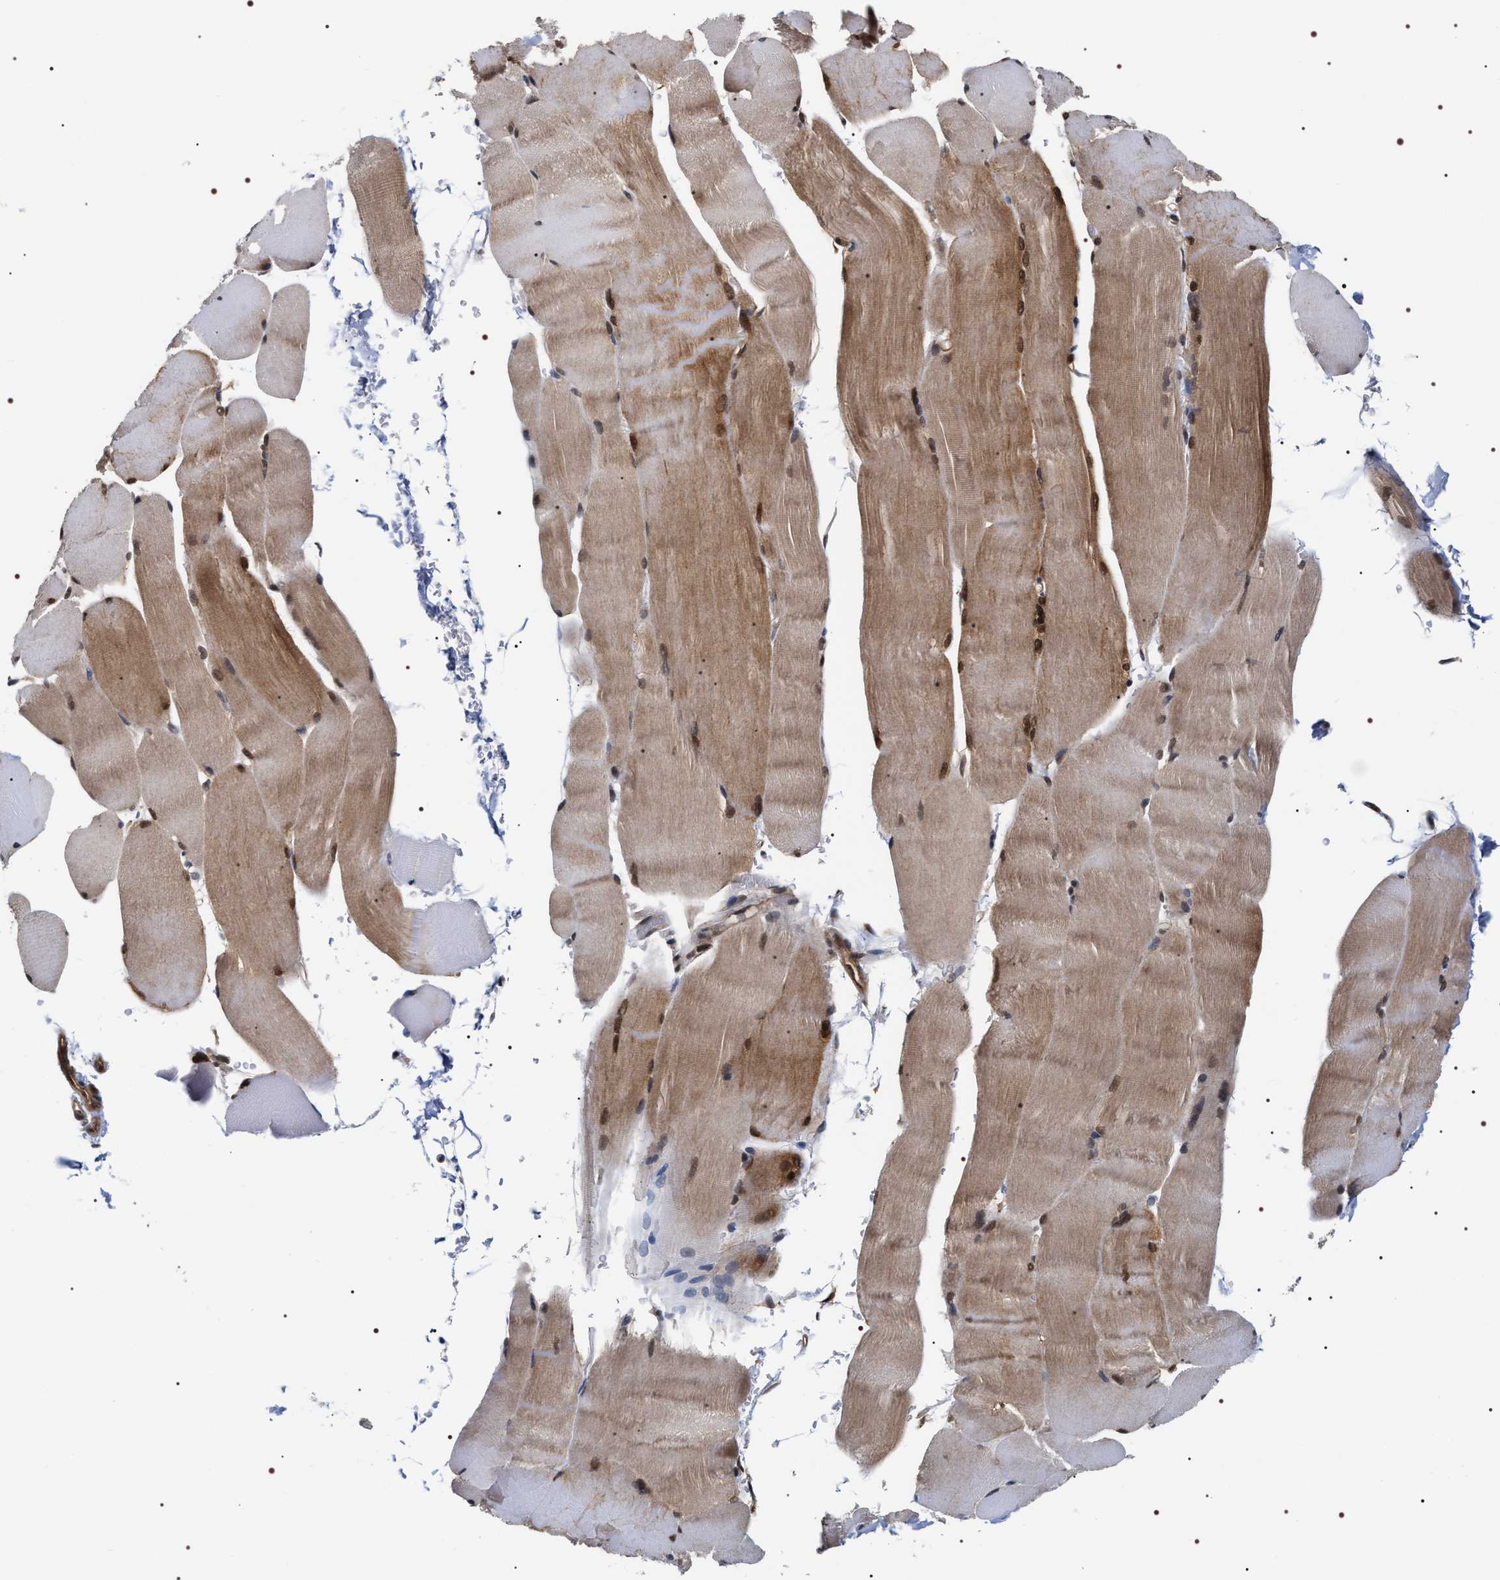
{"staining": {"intensity": "moderate", "quantity": ">75%", "location": "cytoplasmic/membranous,nuclear"}, "tissue": "skeletal muscle", "cell_type": "Myocytes", "image_type": "normal", "snomed": [{"axis": "morphology", "description": "Normal tissue, NOS"}, {"axis": "topography", "description": "Skin"}, {"axis": "topography", "description": "Skeletal muscle"}], "caption": "IHC histopathology image of unremarkable skeletal muscle stained for a protein (brown), which displays medium levels of moderate cytoplasmic/membranous,nuclear positivity in approximately >75% of myocytes.", "gene": "BAG6", "patient": {"sex": "male", "age": 83}}